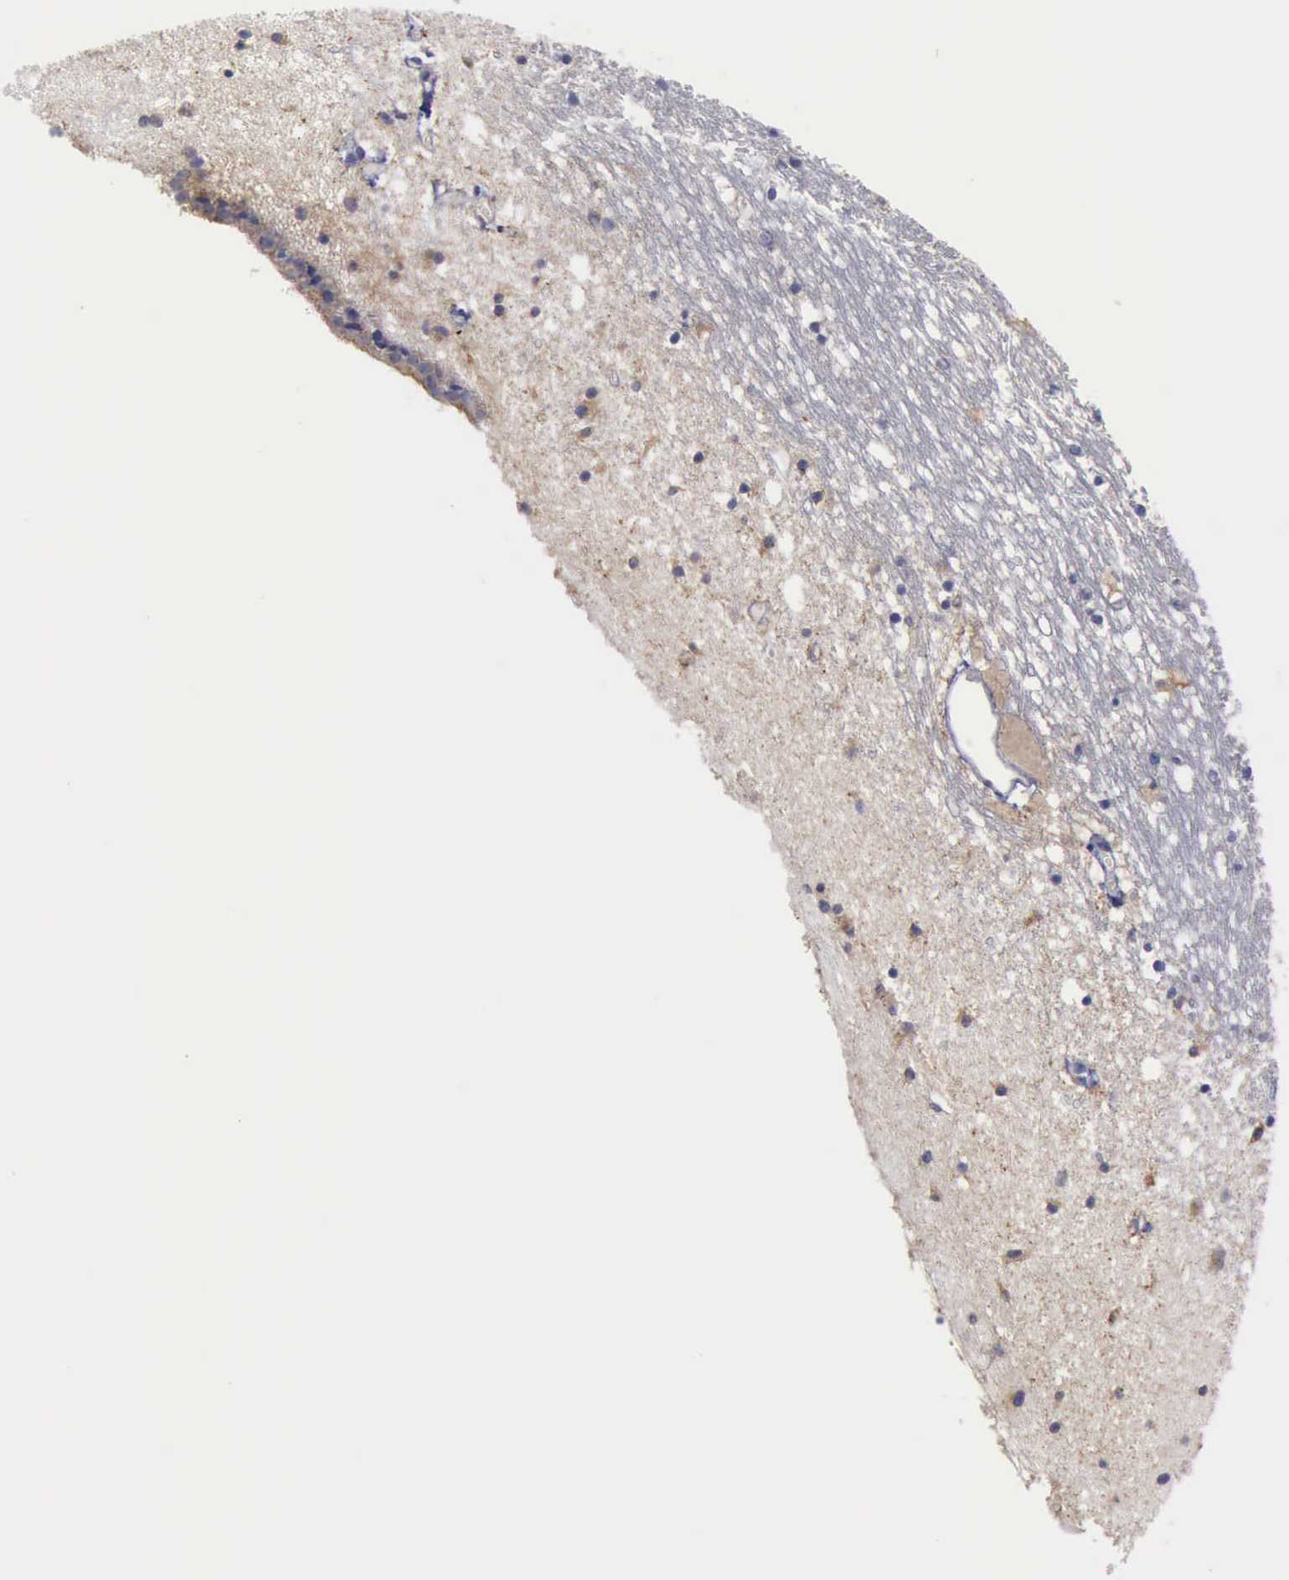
{"staining": {"intensity": "weak", "quantity": "<25%", "location": "cytoplasmic/membranous"}, "tissue": "caudate", "cell_type": "Glial cells", "image_type": "normal", "snomed": [{"axis": "morphology", "description": "Normal tissue, NOS"}, {"axis": "topography", "description": "Lateral ventricle wall"}], "caption": "Immunohistochemistry (IHC) photomicrograph of benign caudate: human caudate stained with DAB exhibits no significant protein expression in glial cells.", "gene": "PHKA1", "patient": {"sex": "male", "age": 45}}